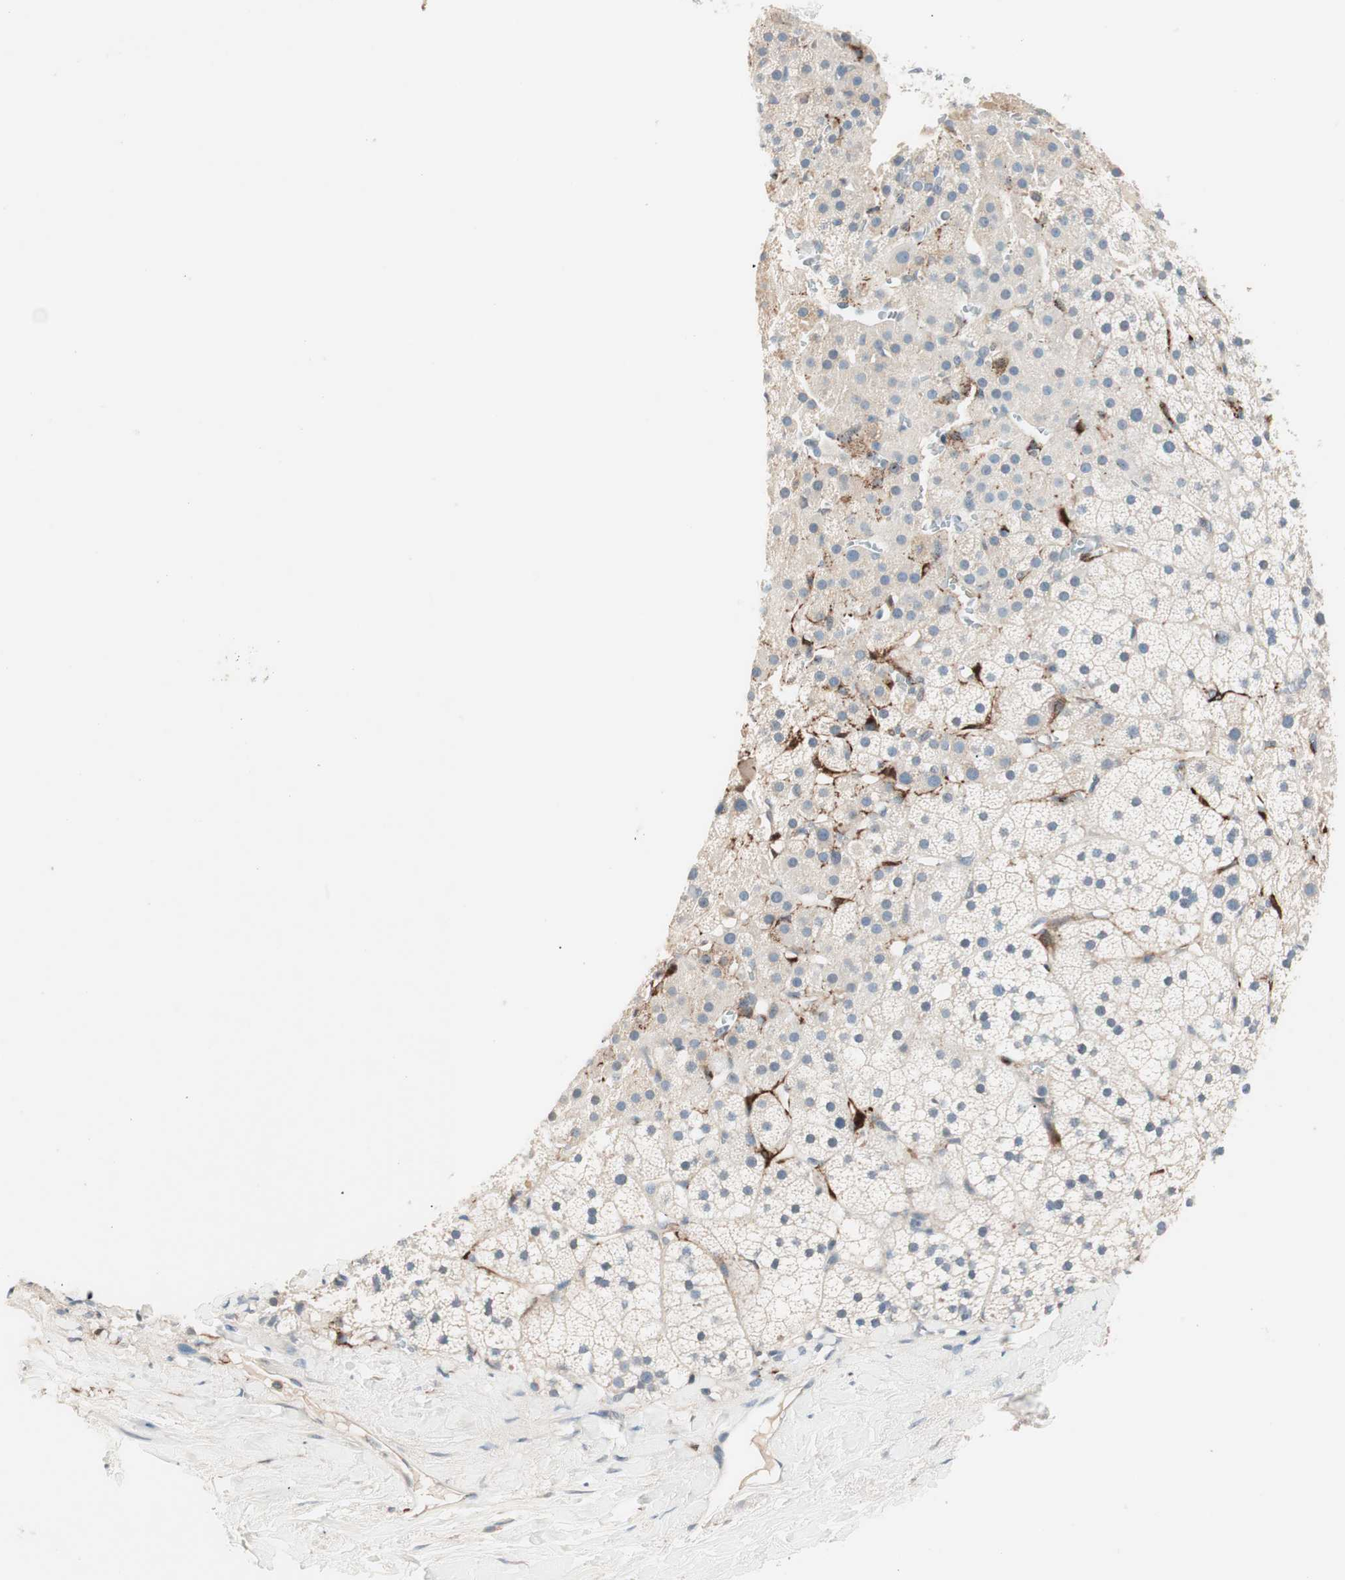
{"staining": {"intensity": "negative", "quantity": "none", "location": "none"}, "tissue": "adrenal gland", "cell_type": "Glandular cells", "image_type": "normal", "snomed": [{"axis": "morphology", "description": "Normal tissue, NOS"}, {"axis": "topography", "description": "Adrenal gland"}], "caption": "Immunohistochemistry (IHC) photomicrograph of unremarkable adrenal gland stained for a protein (brown), which demonstrates no positivity in glandular cells. (Brightfield microscopy of DAB immunohistochemistry at high magnification).", "gene": "RAD54B", "patient": {"sex": "male", "age": 35}}